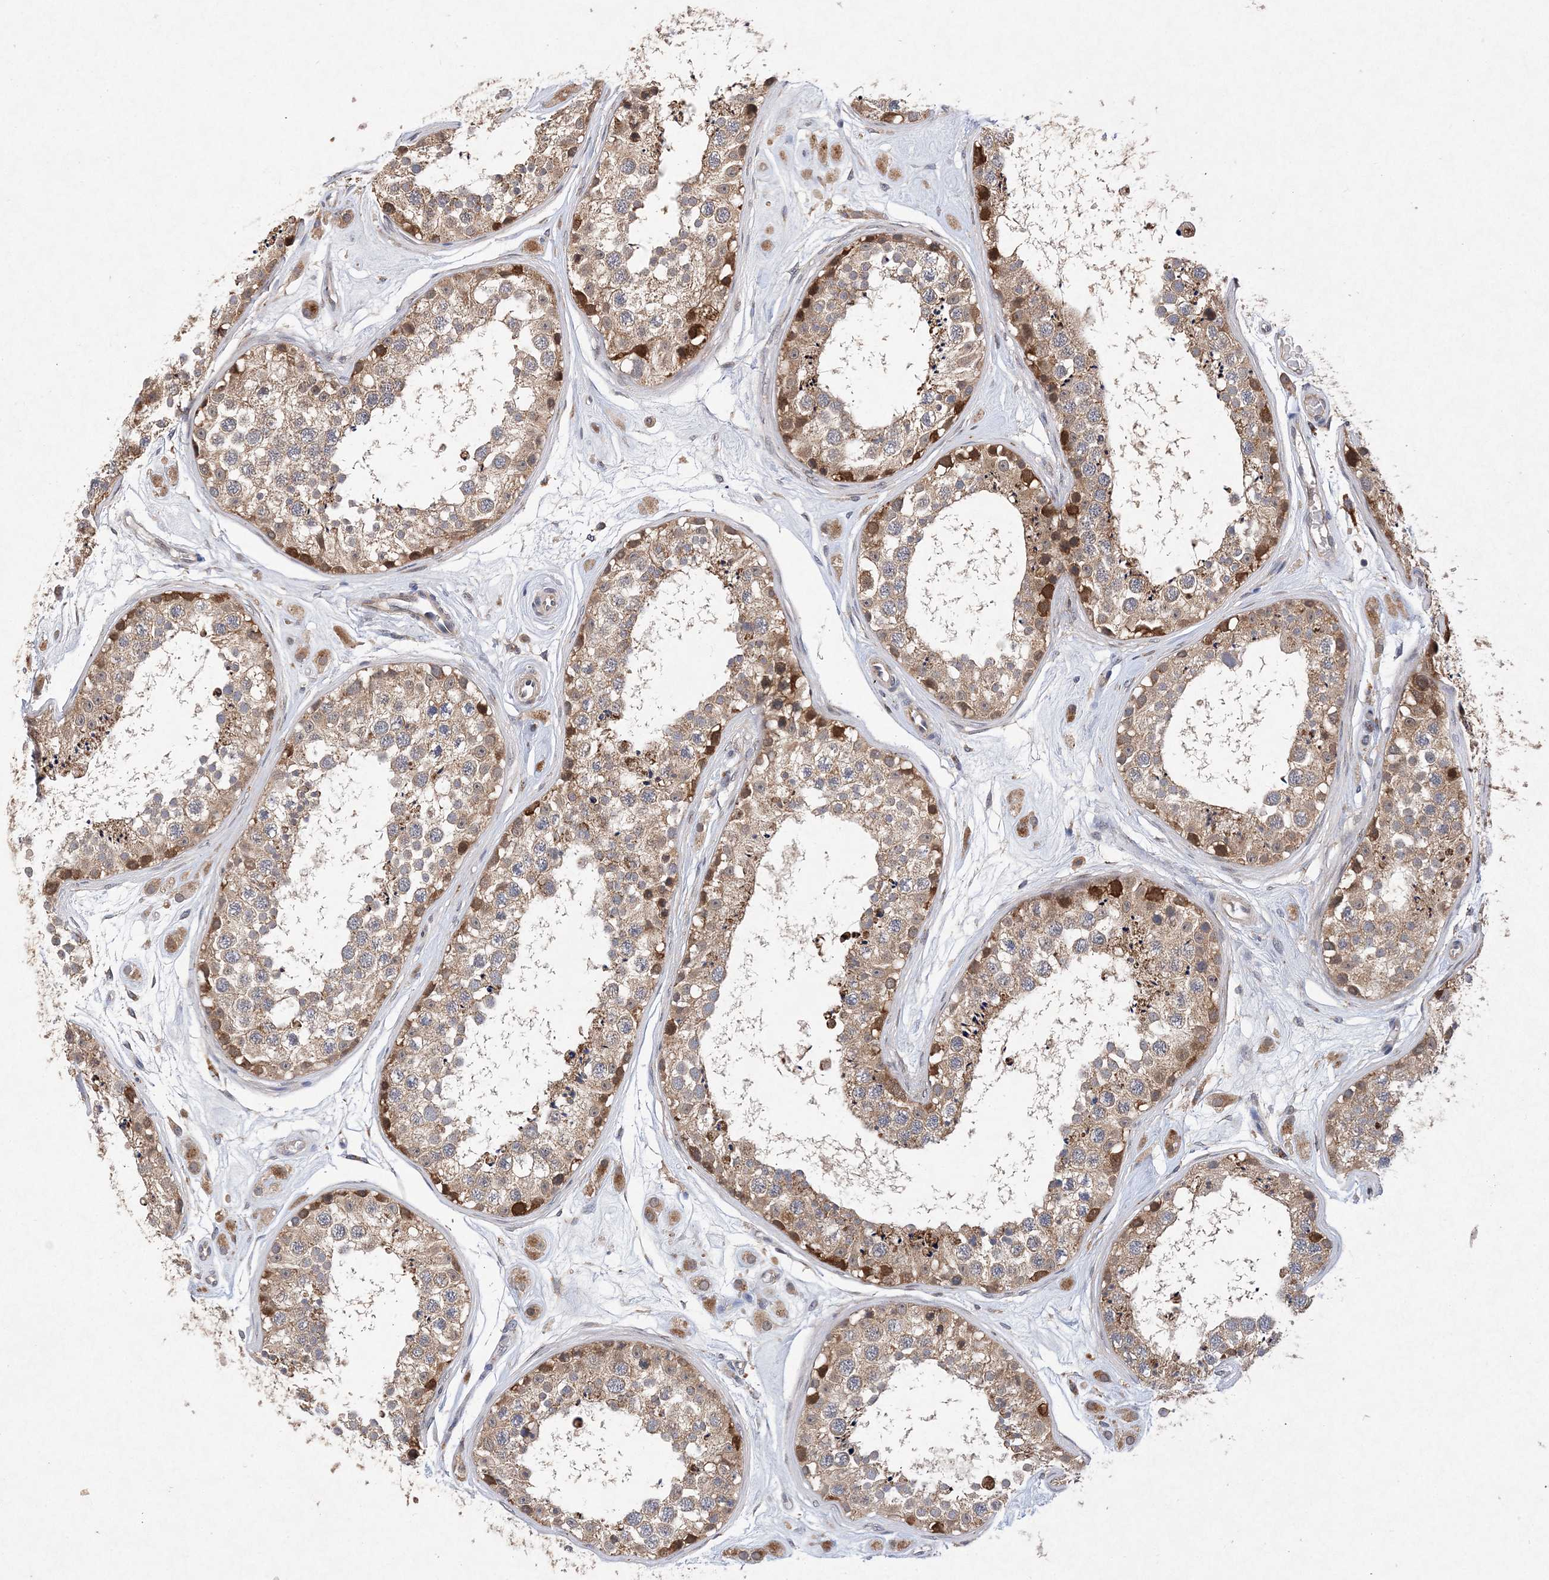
{"staining": {"intensity": "moderate", "quantity": "25%-75%", "location": "cytoplasmic/membranous"}, "tissue": "testis", "cell_type": "Cells in seminiferous ducts", "image_type": "normal", "snomed": [{"axis": "morphology", "description": "Normal tissue, NOS"}, {"axis": "topography", "description": "Testis"}], "caption": "Immunohistochemistry (IHC) histopathology image of benign testis stained for a protein (brown), which displays medium levels of moderate cytoplasmic/membranous expression in approximately 25%-75% of cells in seminiferous ducts.", "gene": "PROSER1", "patient": {"sex": "male", "age": 25}}